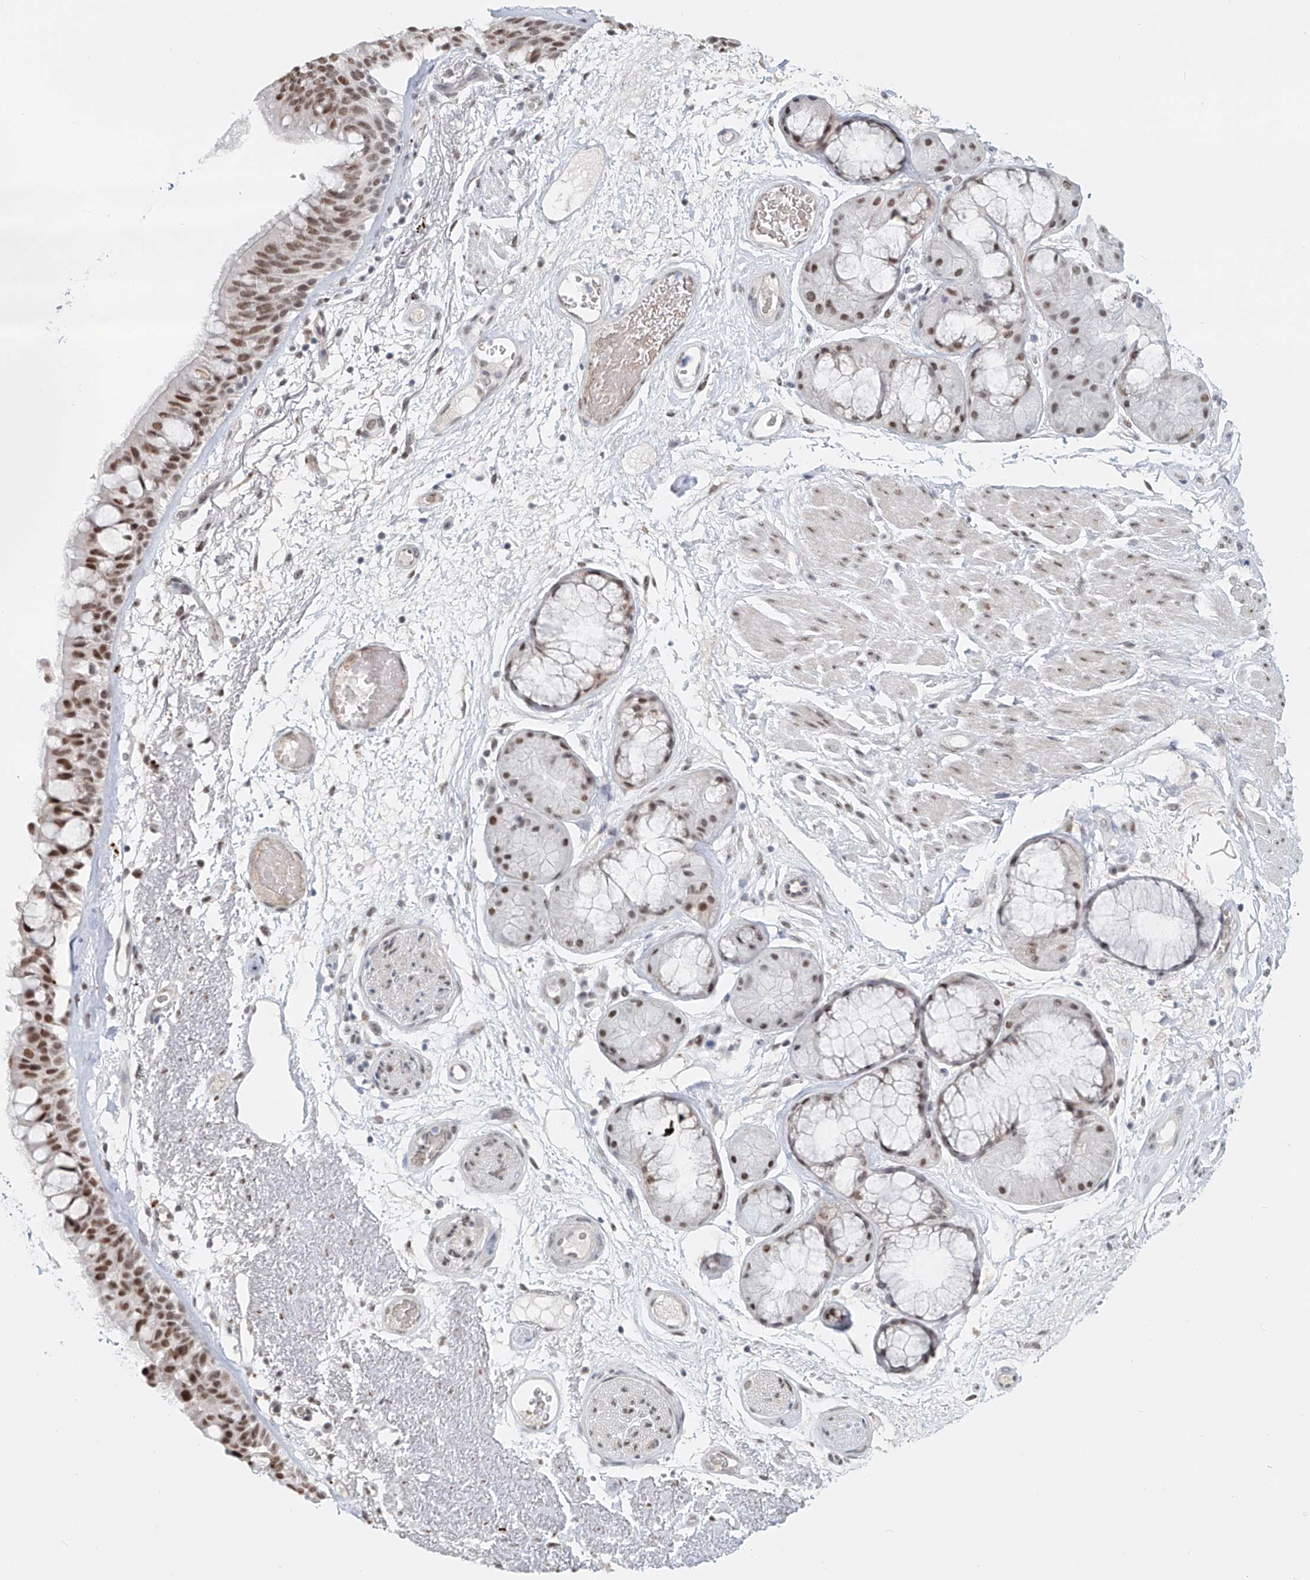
{"staining": {"intensity": "strong", "quantity": ">75%", "location": "nuclear"}, "tissue": "bronchus", "cell_type": "Respiratory epithelial cells", "image_type": "normal", "snomed": [{"axis": "morphology", "description": "Normal tissue, NOS"}, {"axis": "morphology", "description": "Squamous cell carcinoma, NOS"}, {"axis": "topography", "description": "Lymph node"}, {"axis": "topography", "description": "Bronchus"}, {"axis": "topography", "description": "Lung"}], "caption": "The micrograph exhibits staining of benign bronchus, revealing strong nuclear protein positivity (brown color) within respiratory epithelial cells.", "gene": "SASH1", "patient": {"sex": "male", "age": 66}}